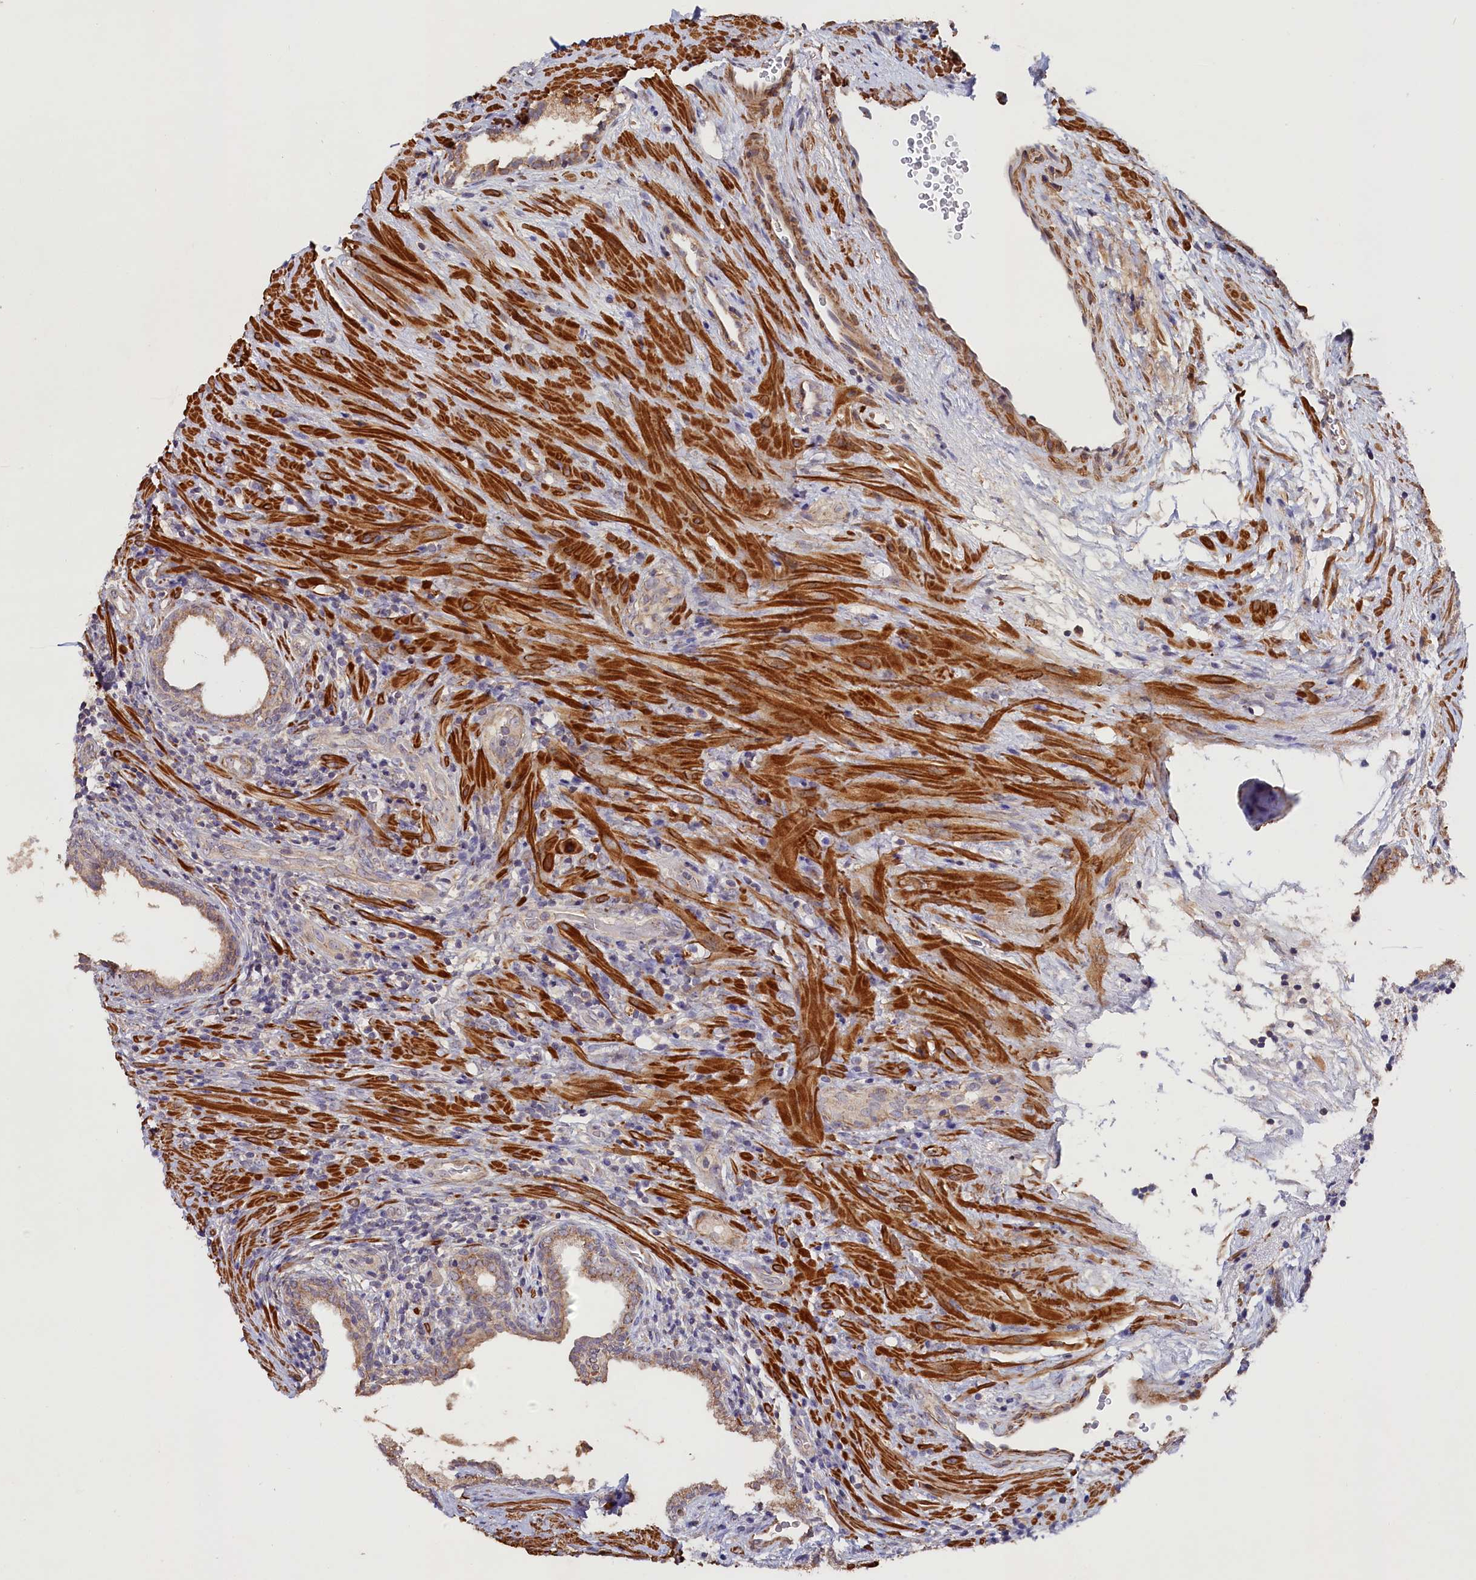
{"staining": {"intensity": "weak", "quantity": ">75%", "location": "cytoplasmic/membranous"}, "tissue": "prostate", "cell_type": "Glandular cells", "image_type": "normal", "snomed": [{"axis": "morphology", "description": "Normal tissue, NOS"}, {"axis": "topography", "description": "Prostate"}], "caption": "This histopathology image shows immunohistochemistry (IHC) staining of normal human prostate, with low weak cytoplasmic/membranous staining in approximately >75% of glandular cells.", "gene": "TANGO6", "patient": {"sex": "male", "age": 76}}